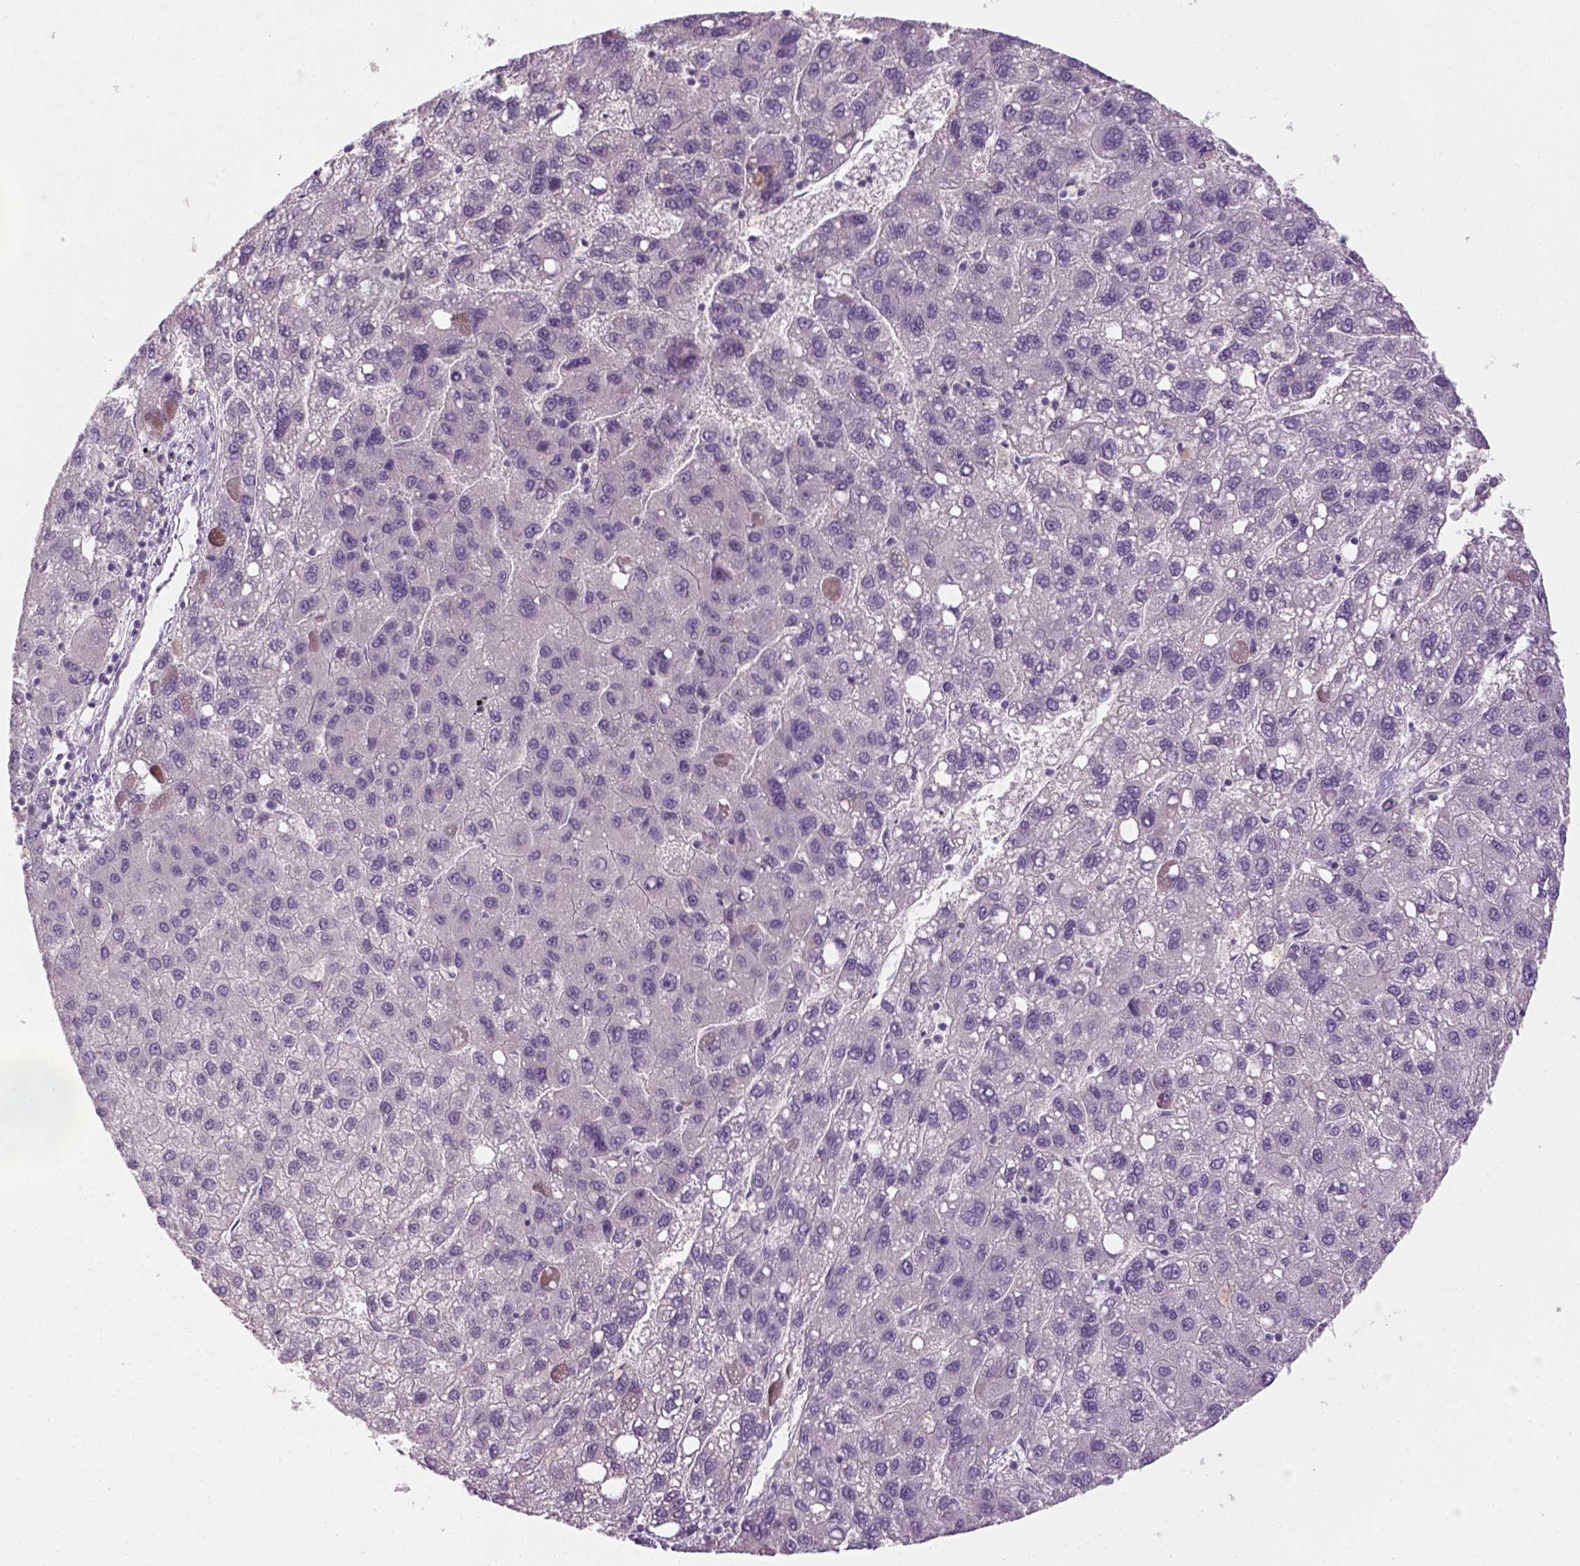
{"staining": {"intensity": "negative", "quantity": "none", "location": "none"}, "tissue": "liver cancer", "cell_type": "Tumor cells", "image_type": "cancer", "snomed": [{"axis": "morphology", "description": "Carcinoma, Hepatocellular, NOS"}, {"axis": "topography", "description": "Liver"}], "caption": "Tumor cells are negative for protein expression in human liver cancer (hepatocellular carcinoma).", "gene": "GFI1B", "patient": {"sex": "female", "age": 82}}